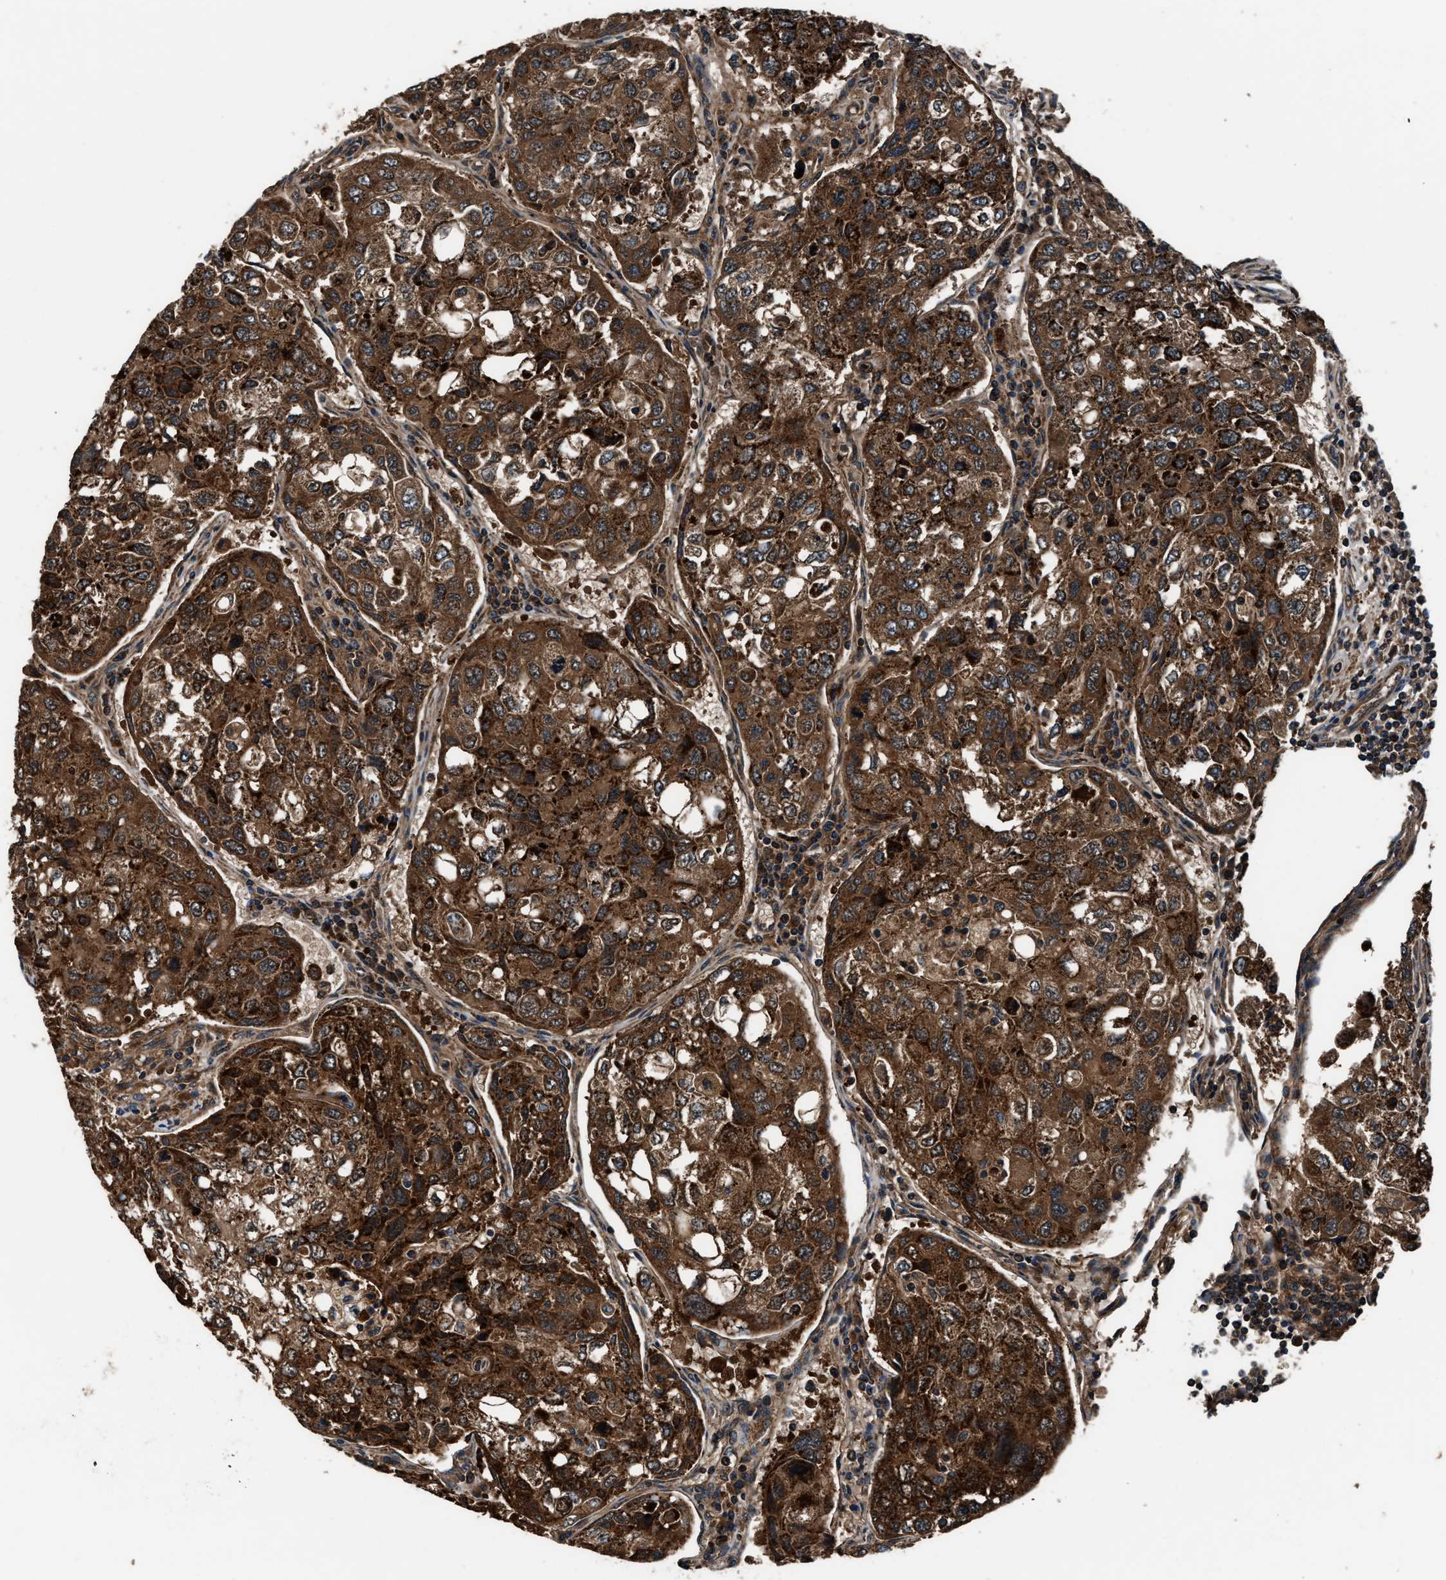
{"staining": {"intensity": "strong", "quantity": ">75%", "location": "cytoplasmic/membranous"}, "tissue": "urothelial cancer", "cell_type": "Tumor cells", "image_type": "cancer", "snomed": [{"axis": "morphology", "description": "Urothelial carcinoma, High grade"}, {"axis": "topography", "description": "Lymph node"}, {"axis": "topography", "description": "Urinary bladder"}], "caption": "Strong cytoplasmic/membranous positivity is identified in about >75% of tumor cells in urothelial cancer.", "gene": "GGCT", "patient": {"sex": "male", "age": 51}}